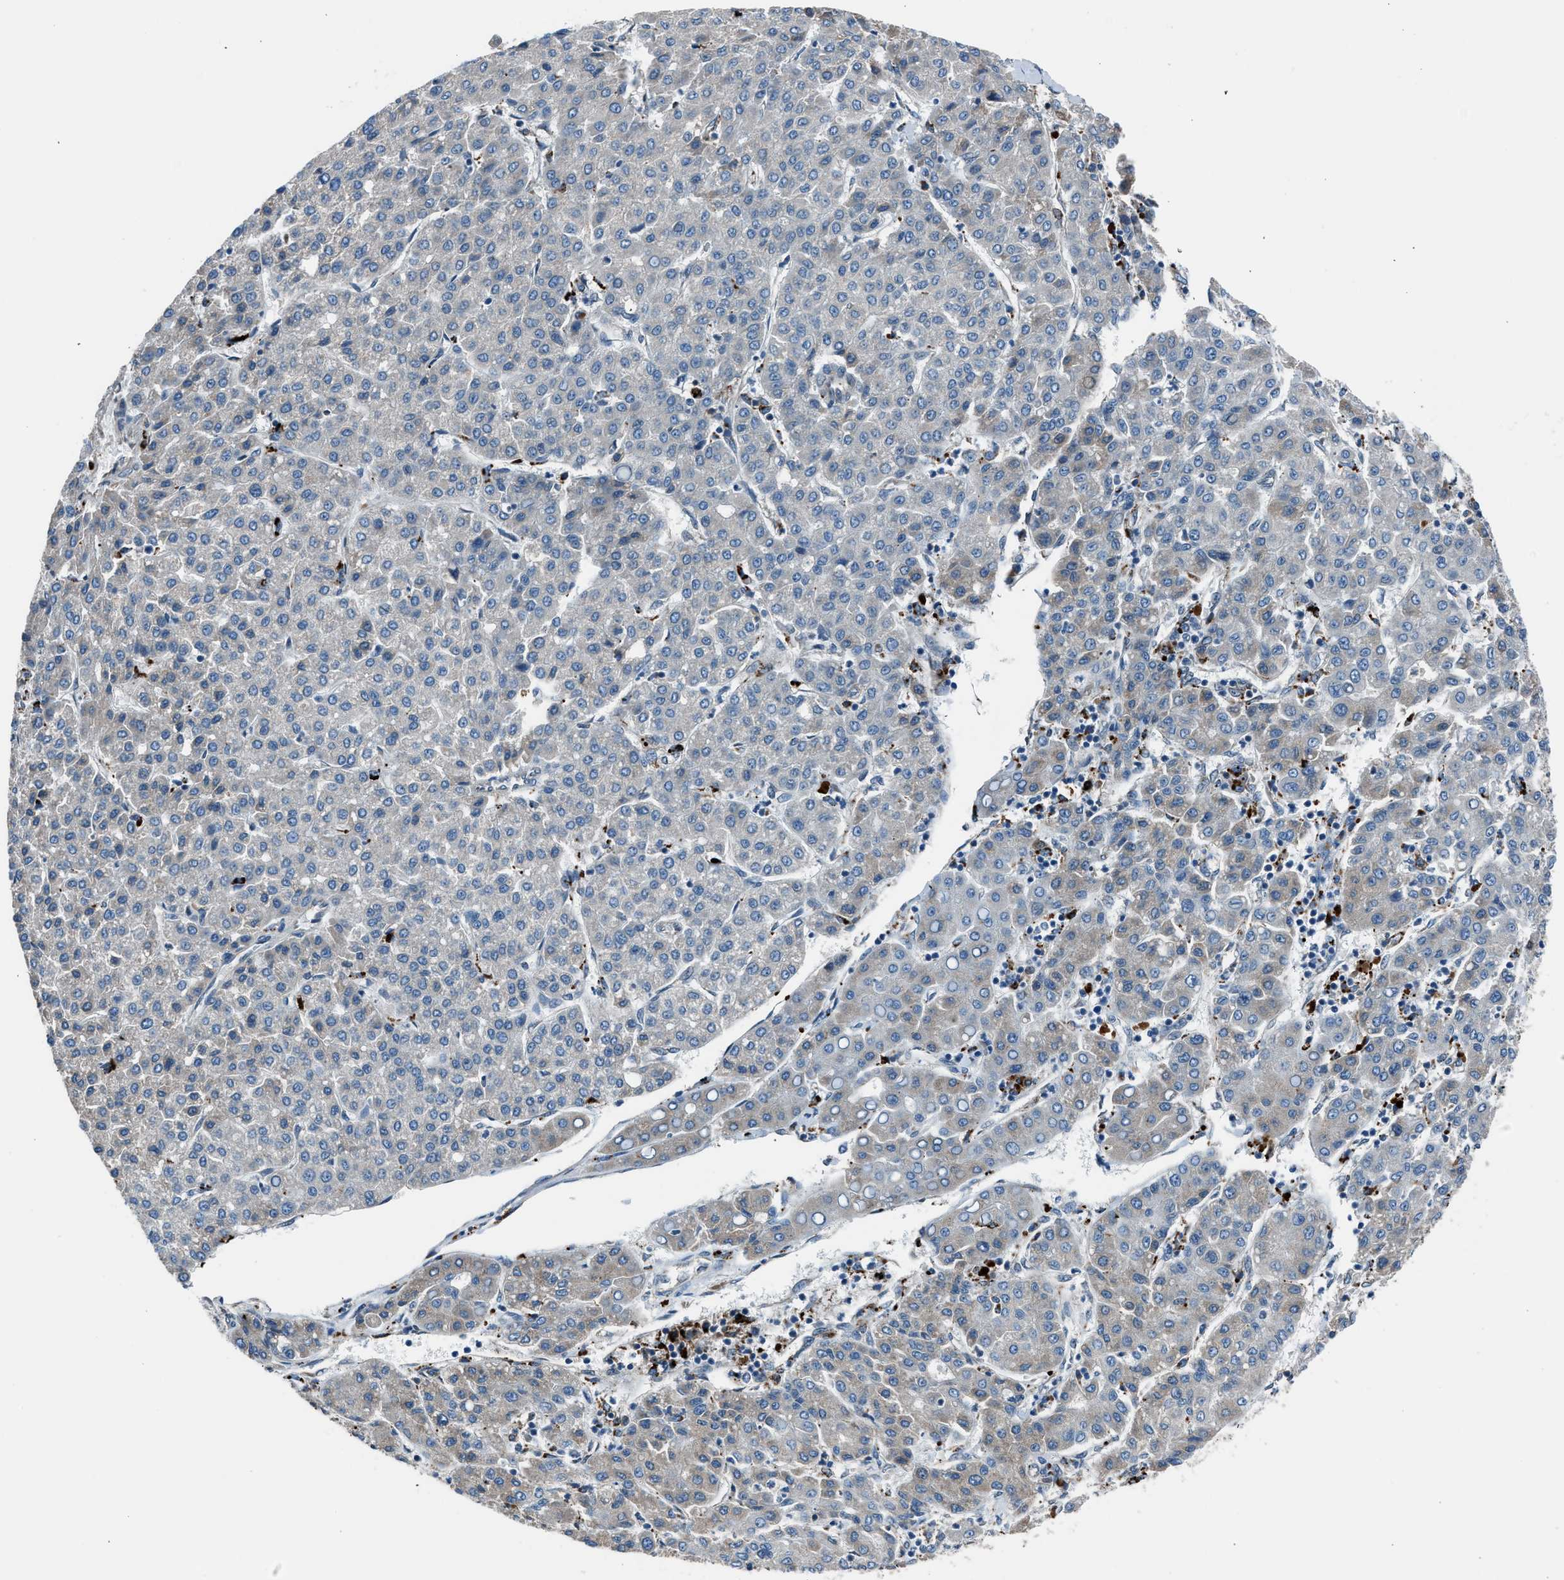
{"staining": {"intensity": "weak", "quantity": "<25%", "location": "cytoplasmic/membranous"}, "tissue": "liver cancer", "cell_type": "Tumor cells", "image_type": "cancer", "snomed": [{"axis": "morphology", "description": "Carcinoma, Hepatocellular, NOS"}, {"axis": "topography", "description": "Liver"}], "caption": "DAB immunohistochemical staining of human hepatocellular carcinoma (liver) exhibits no significant positivity in tumor cells.", "gene": "LMBR1", "patient": {"sex": "male", "age": 65}}